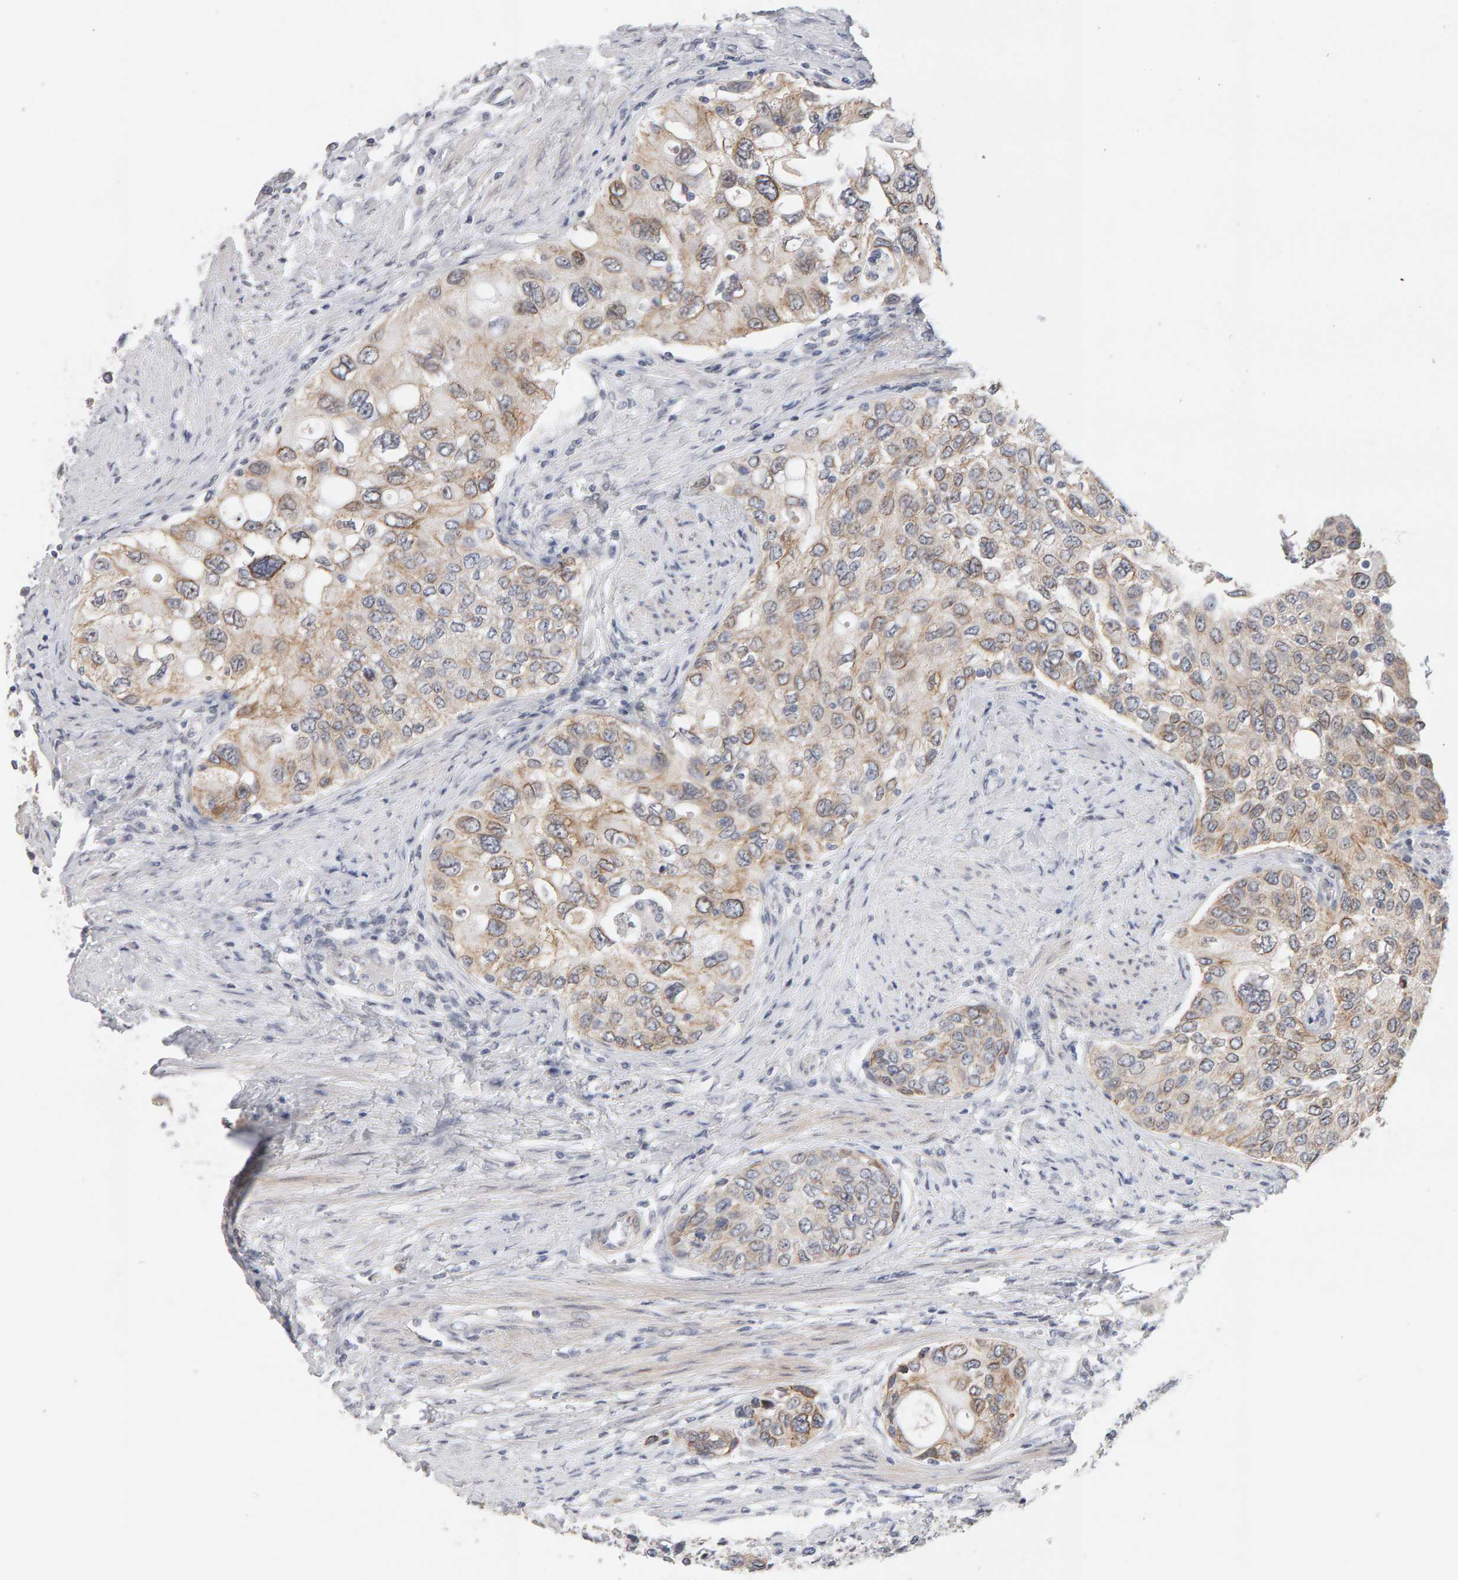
{"staining": {"intensity": "weak", "quantity": ">75%", "location": "cytoplasmic/membranous"}, "tissue": "urothelial cancer", "cell_type": "Tumor cells", "image_type": "cancer", "snomed": [{"axis": "morphology", "description": "Urothelial carcinoma, High grade"}, {"axis": "topography", "description": "Urinary bladder"}], "caption": "Immunohistochemistry (IHC) (DAB) staining of human urothelial cancer displays weak cytoplasmic/membranous protein staining in approximately >75% of tumor cells. The protein of interest is shown in brown color, while the nuclei are stained blue.", "gene": "HNF4A", "patient": {"sex": "female", "age": 56}}